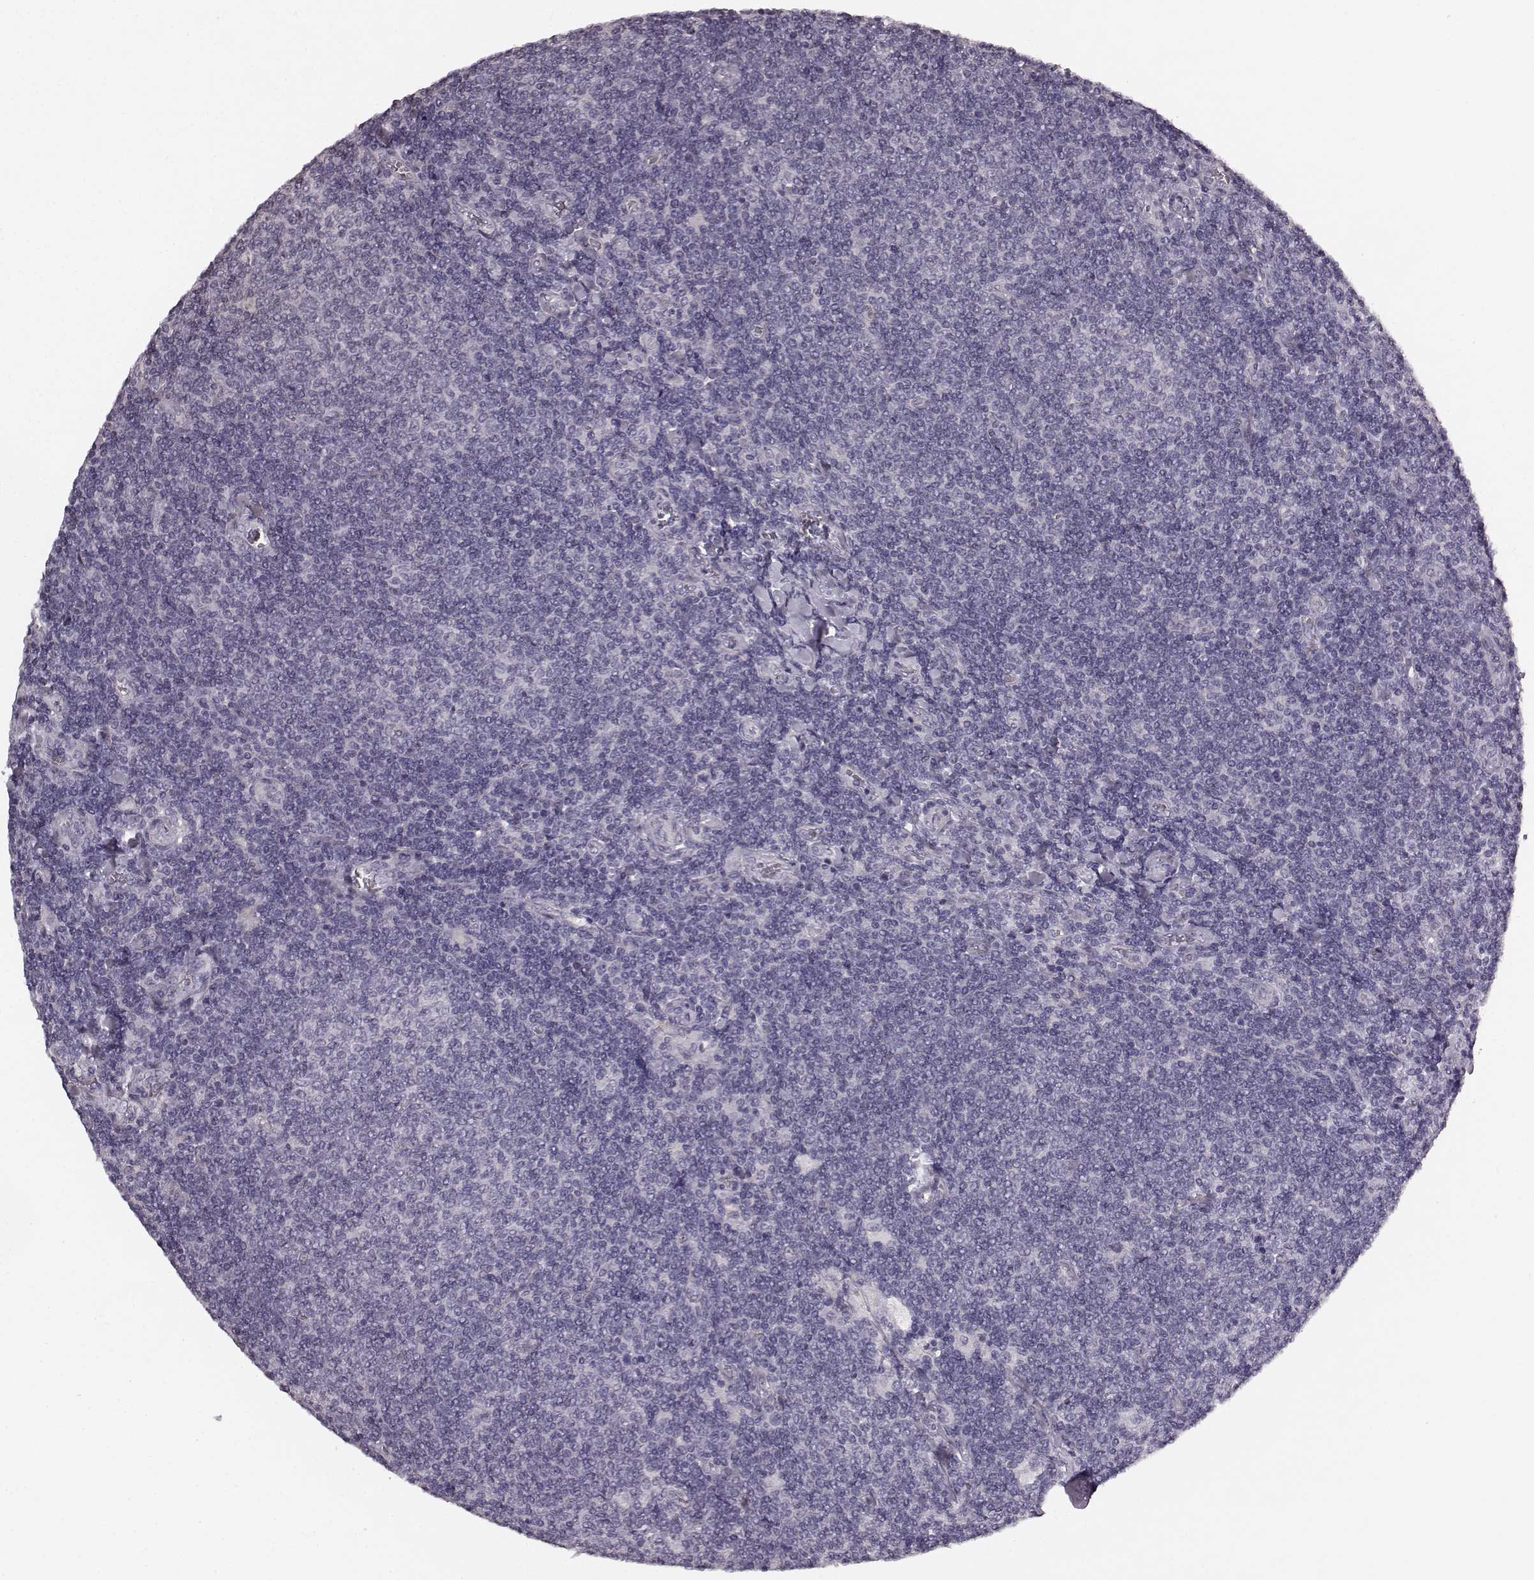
{"staining": {"intensity": "negative", "quantity": "none", "location": "none"}, "tissue": "lymphoma", "cell_type": "Tumor cells", "image_type": "cancer", "snomed": [{"axis": "morphology", "description": "Malignant lymphoma, non-Hodgkin's type, Low grade"}, {"axis": "topography", "description": "Lymph node"}], "caption": "This is an immunohistochemistry (IHC) histopathology image of human malignant lymphoma, non-Hodgkin's type (low-grade). There is no expression in tumor cells.", "gene": "RIT2", "patient": {"sex": "male", "age": 52}}